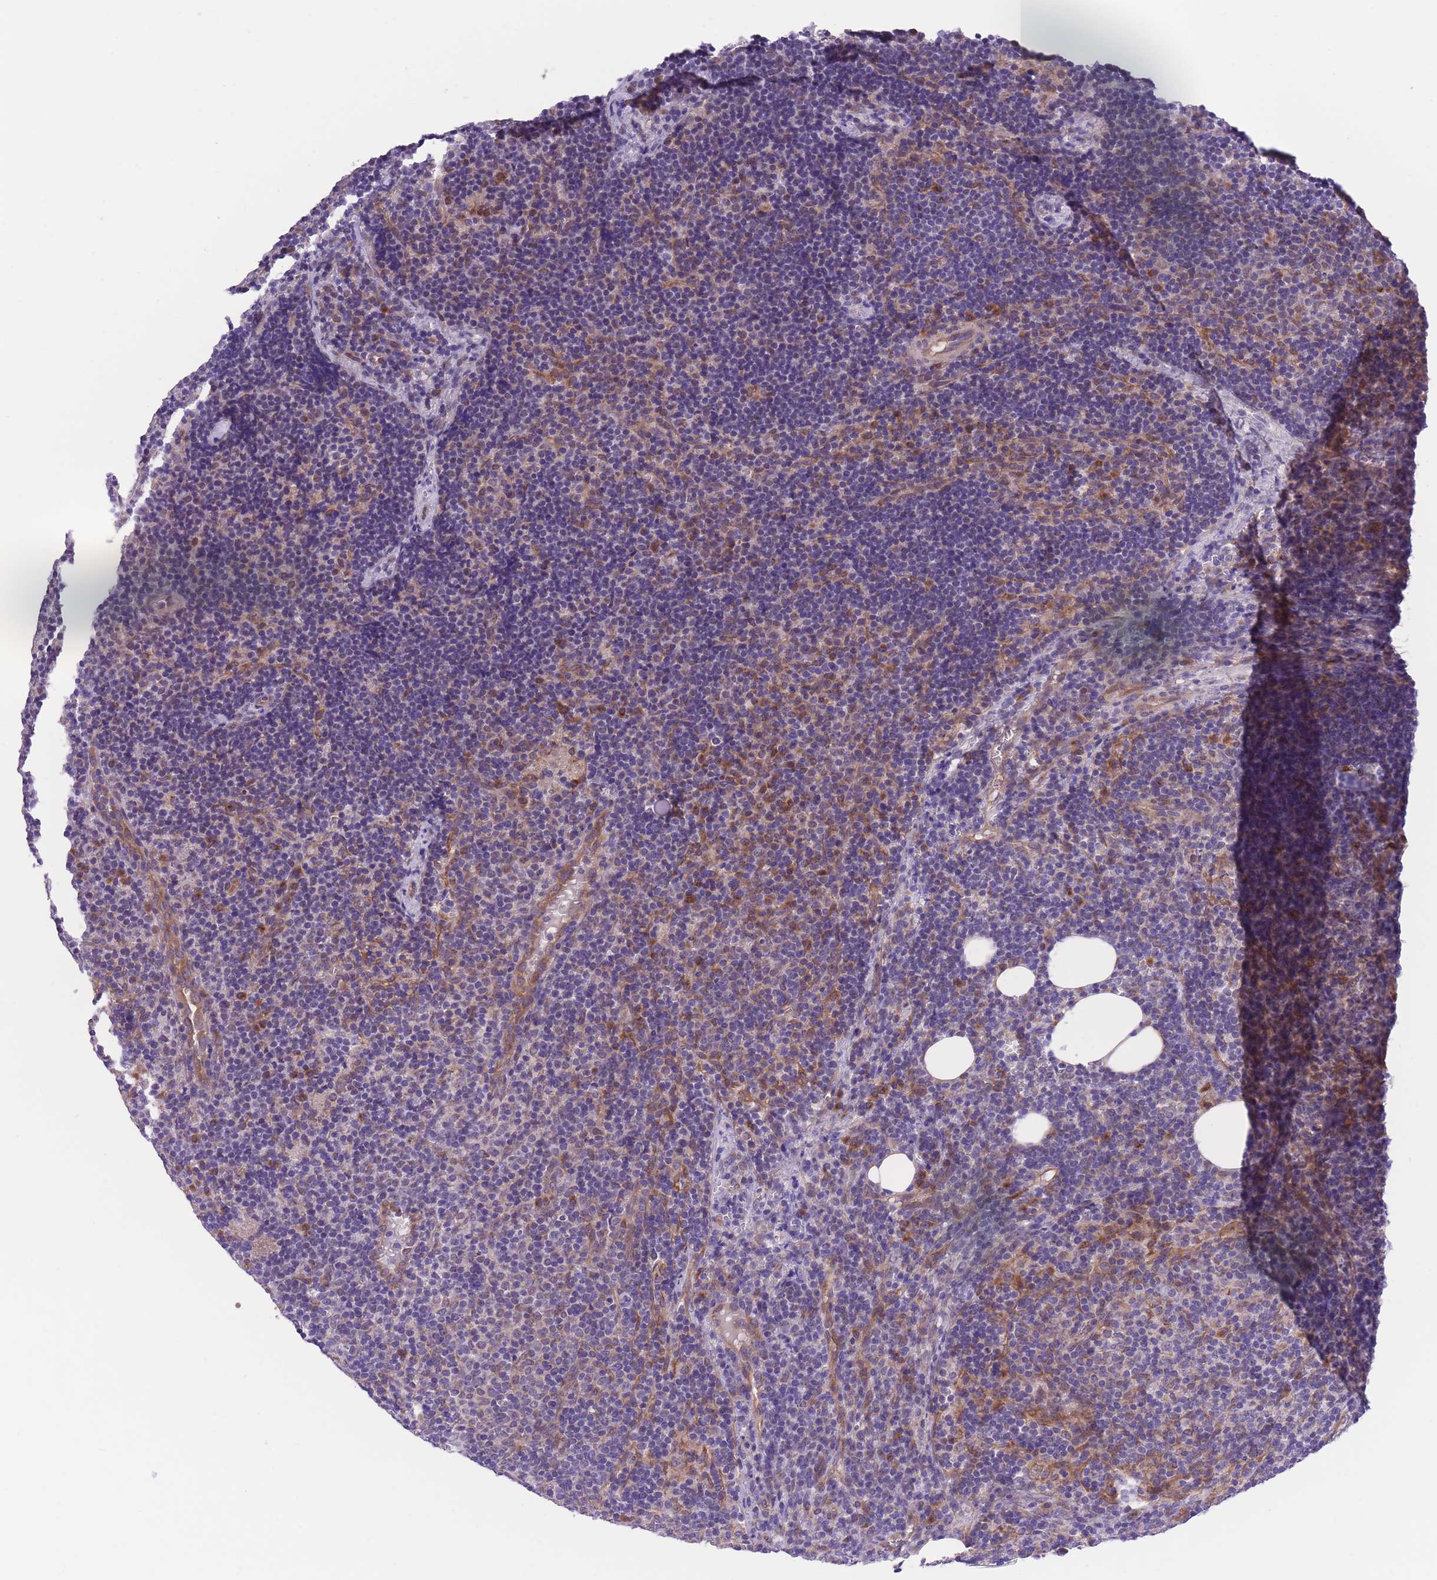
{"staining": {"intensity": "moderate", "quantity": "<25%", "location": "cytoplasmic/membranous"}, "tissue": "lymph node", "cell_type": "Germinal center cells", "image_type": "normal", "snomed": [{"axis": "morphology", "description": "Normal tissue, NOS"}, {"axis": "topography", "description": "Lymph node"}], "caption": "Germinal center cells demonstrate low levels of moderate cytoplasmic/membranous staining in about <25% of cells in benign lymph node.", "gene": "WWOX", "patient": {"sex": "female", "age": 30}}